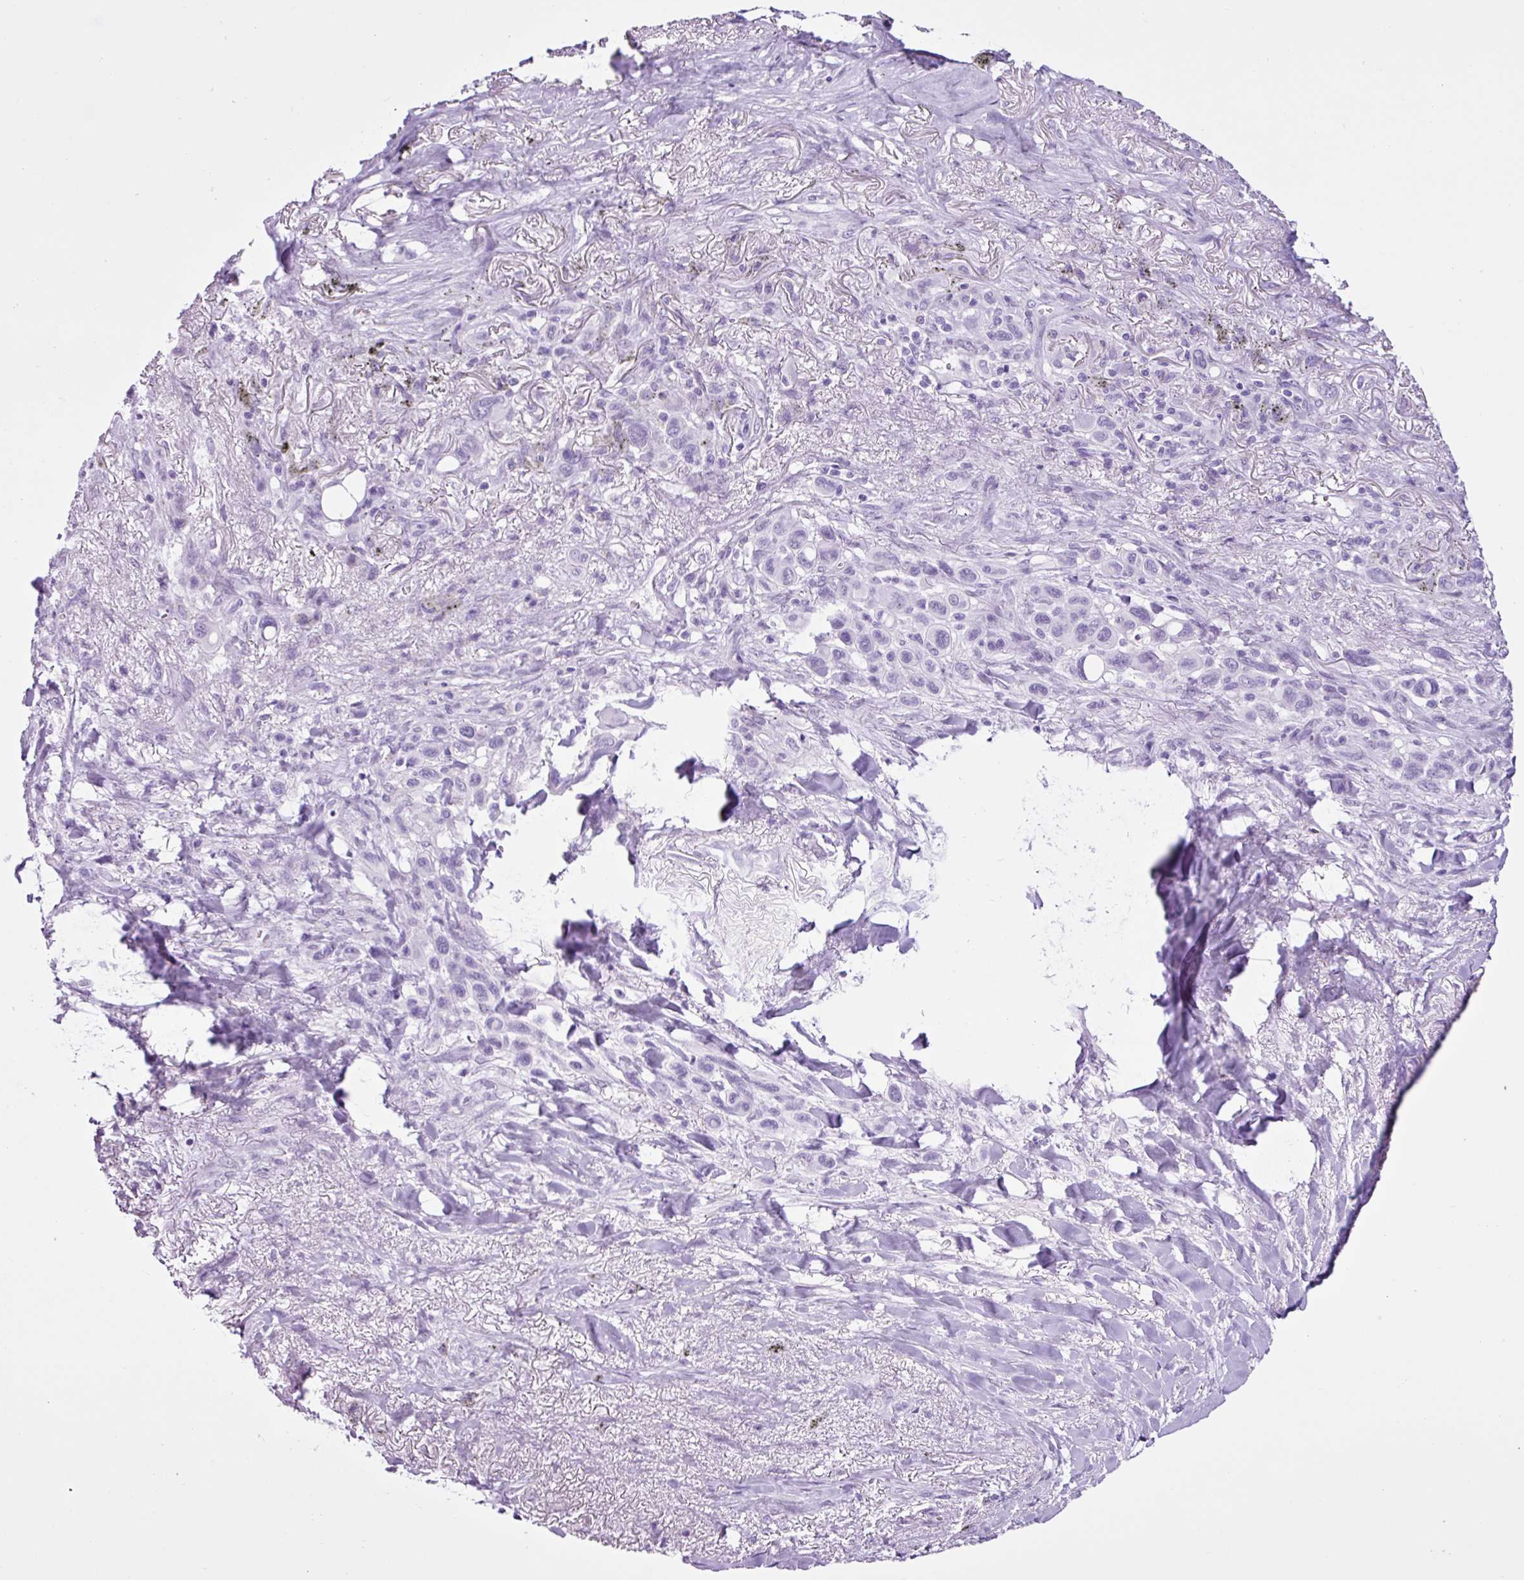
{"staining": {"intensity": "negative", "quantity": "none", "location": "none"}, "tissue": "melanoma", "cell_type": "Tumor cells", "image_type": "cancer", "snomed": [{"axis": "morphology", "description": "Malignant melanoma, Metastatic site"}, {"axis": "topography", "description": "Lung"}], "caption": "Tumor cells are negative for brown protein staining in melanoma. (Stains: DAB immunohistochemistry with hematoxylin counter stain, Microscopy: brightfield microscopy at high magnification).", "gene": "PGR", "patient": {"sex": "male", "age": 48}}